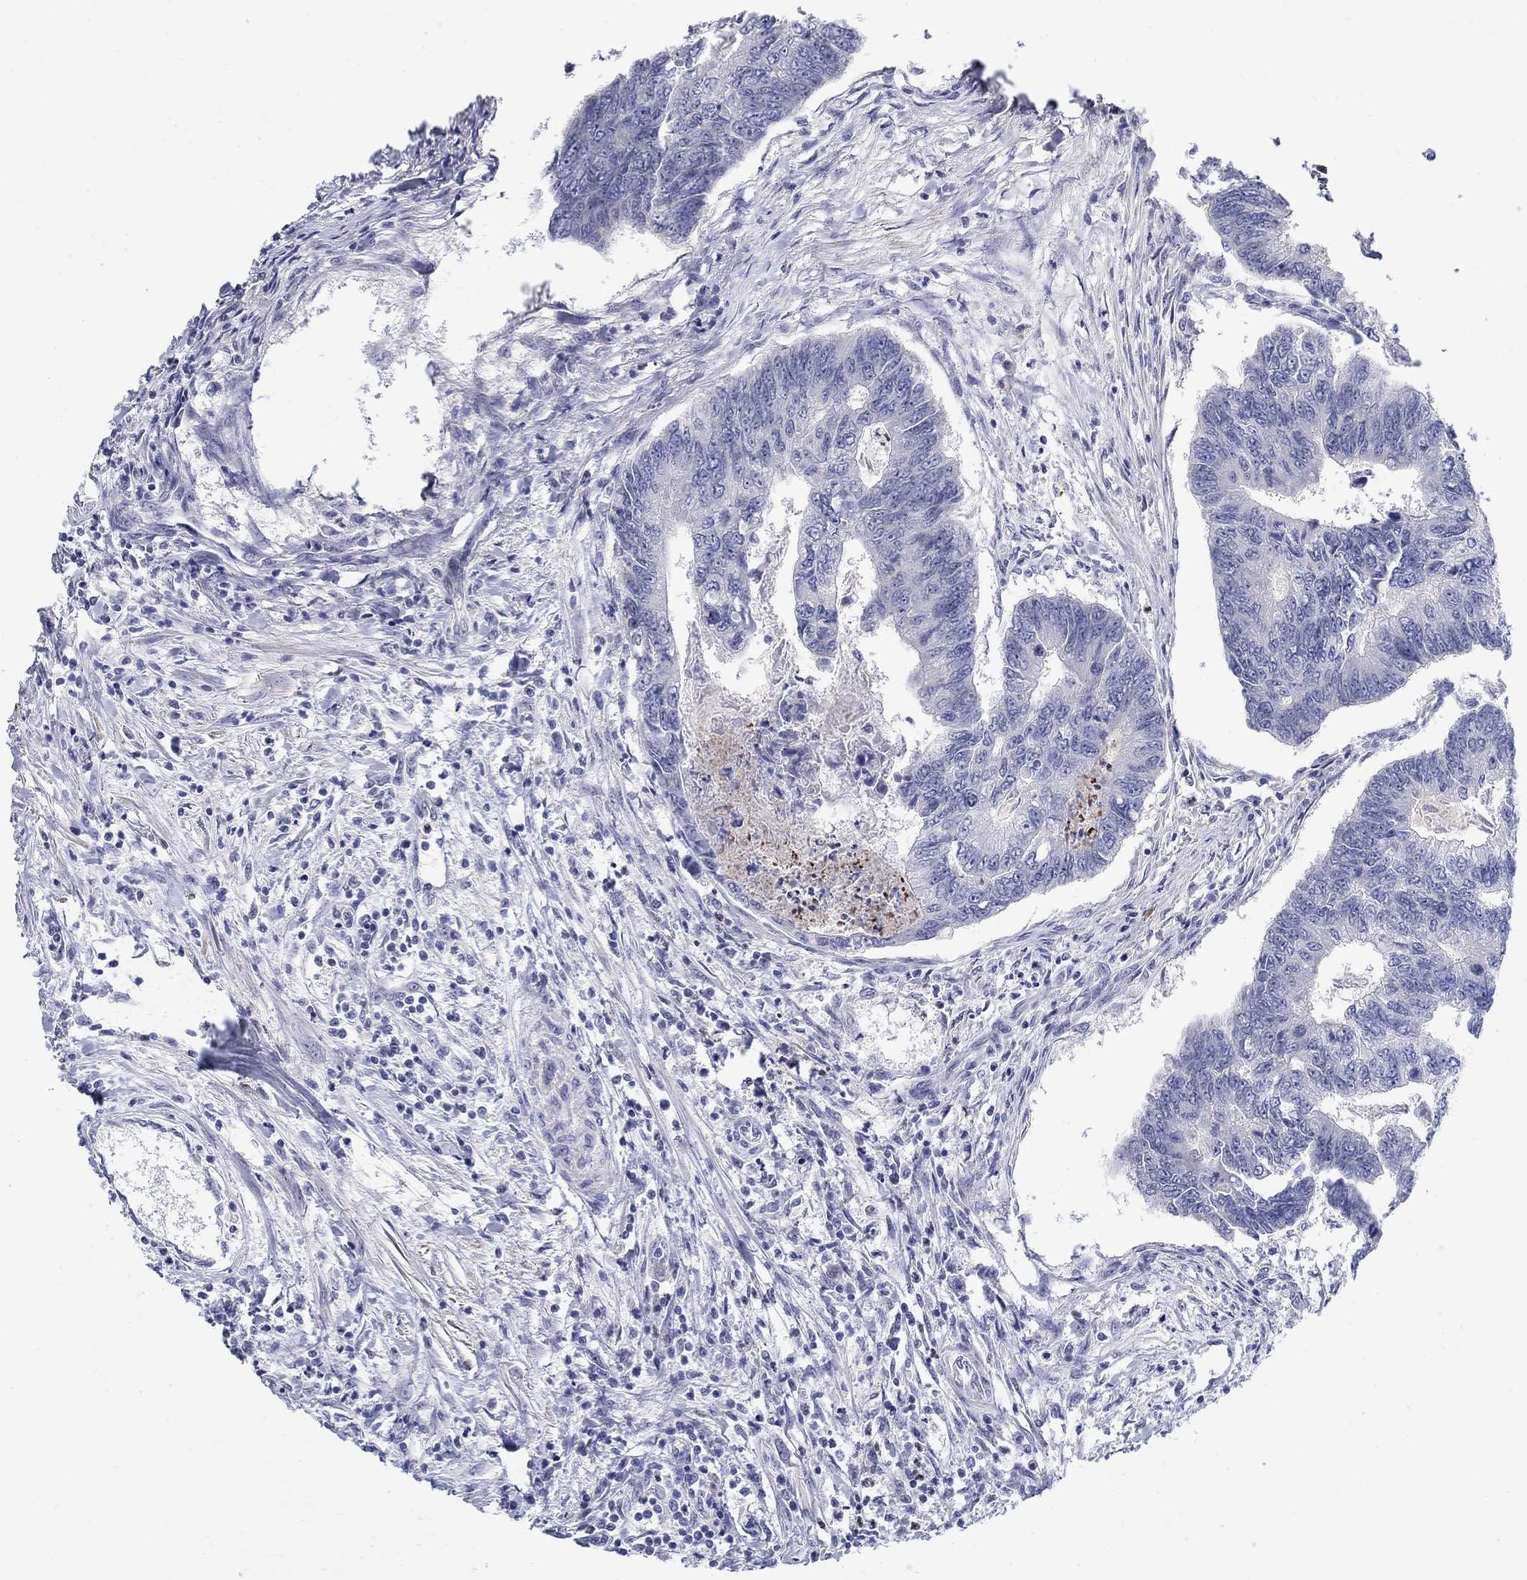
{"staining": {"intensity": "negative", "quantity": "none", "location": "none"}, "tissue": "colorectal cancer", "cell_type": "Tumor cells", "image_type": "cancer", "snomed": [{"axis": "morphology", "description": "Adenocarcinoma, NOS"}, {"axis": "topography", "description": "Colon"}], "caption": "Immunohistochemistry (IHC) image of neoplastic tissue: colorectal cancer stained with DAB (3,3'-diaminobenzidine) demonstrates no significant protein expression in tumor cells. (DAB (3,3'-diaminobenzidine) immunohistochemistry (IHC) with hematoxylin counter stain).", "gene": "ABCA4", "patient": {"sex": "female", "age": 65}}